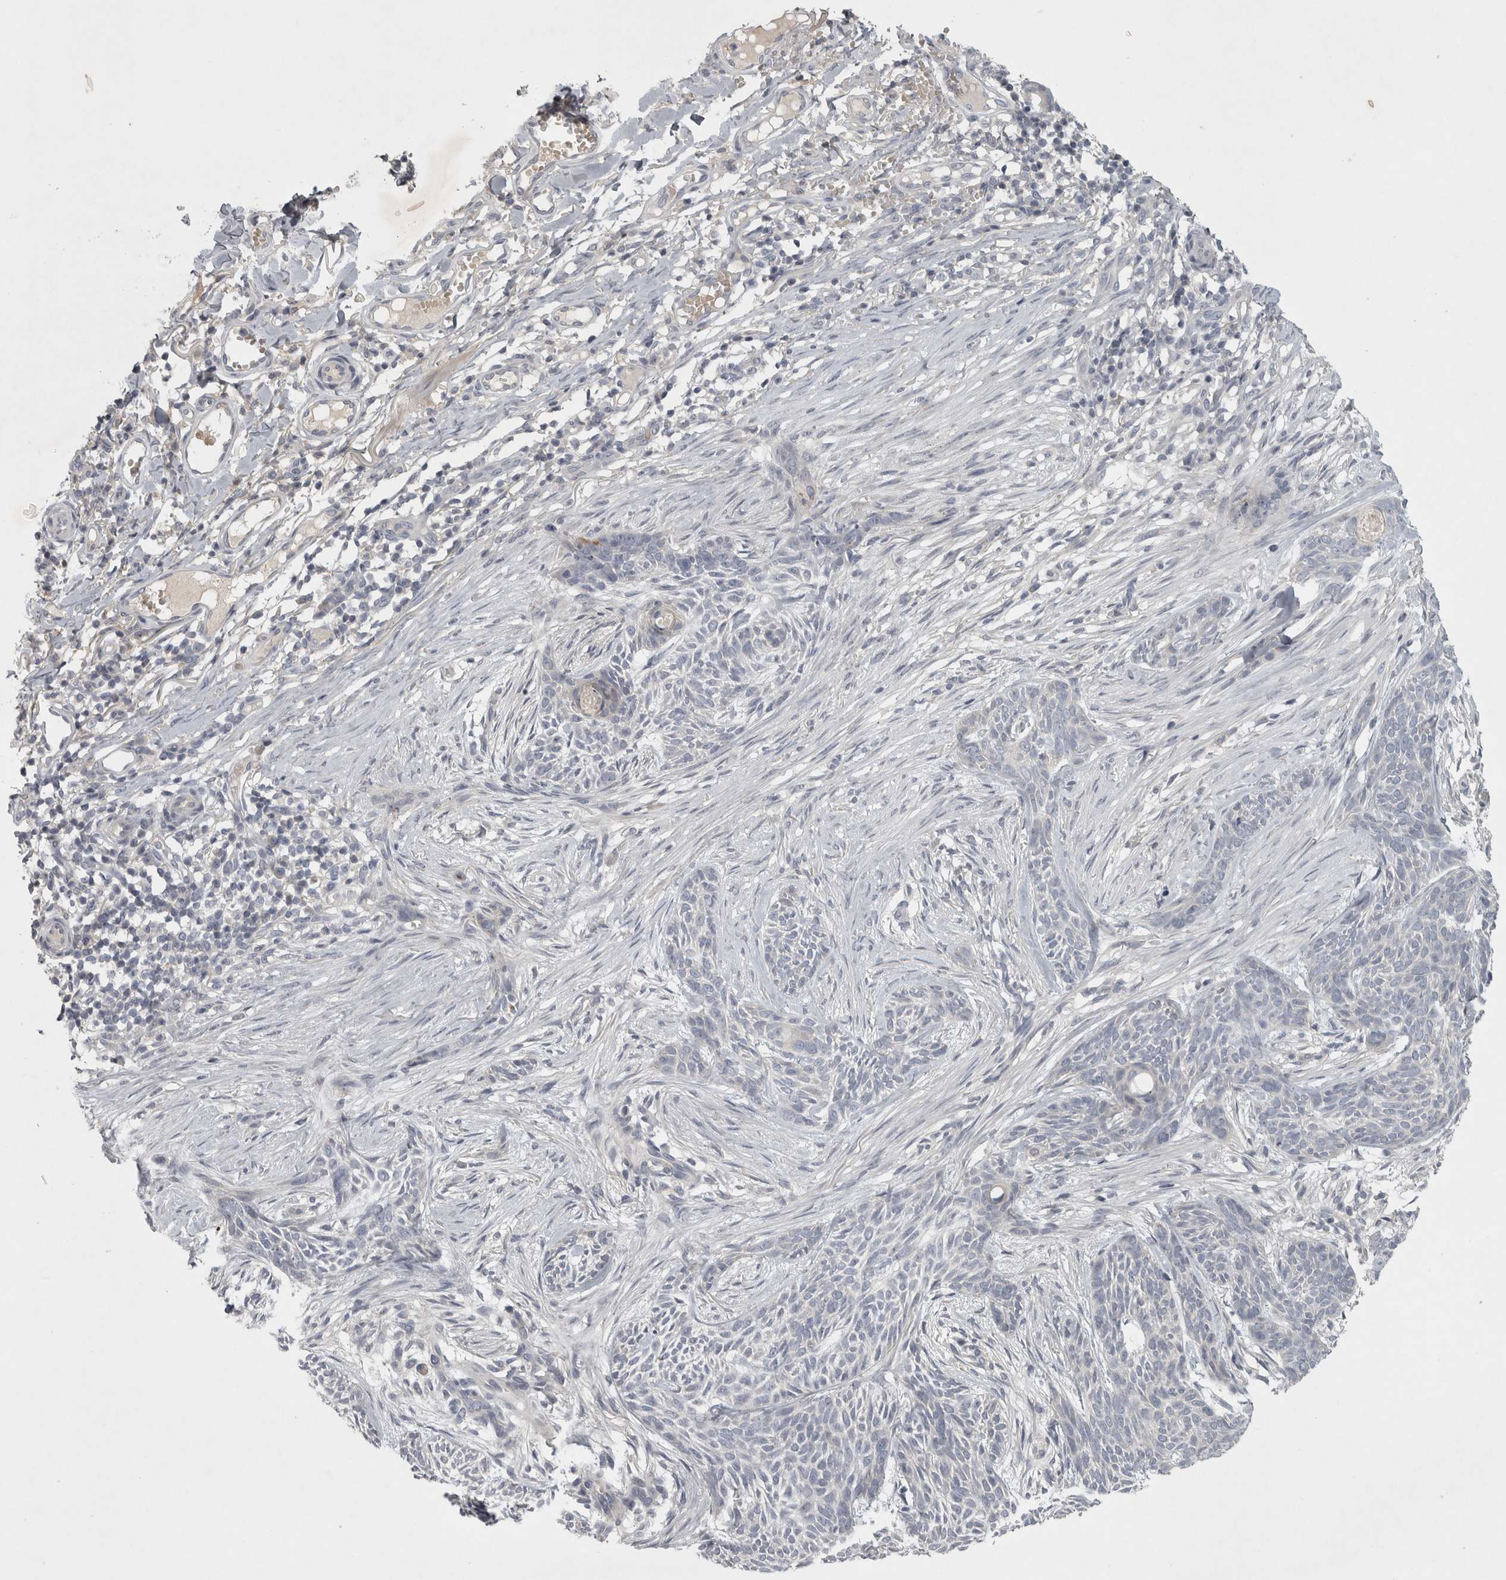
{"staining": {"intensity": "negative", "quantity": "none", "location": "none"}, "tissue": "skin cancer", "cell_type": "Tumor cells", "image_type": "cancer", "snomed": [{"axis": "morphology", "description": "Basal cell carcinoma"}, {"axis": "topography", "description": "Skin"}], "caption": "Tumor cells are negative for brown protein staining in basal cell carcinoma (skin). (DAB immunohistochemistry (IHC) with hematoxylin counter stain).", "gene": "ENPP7", "patient": {"sex": "female", "age": 59}}